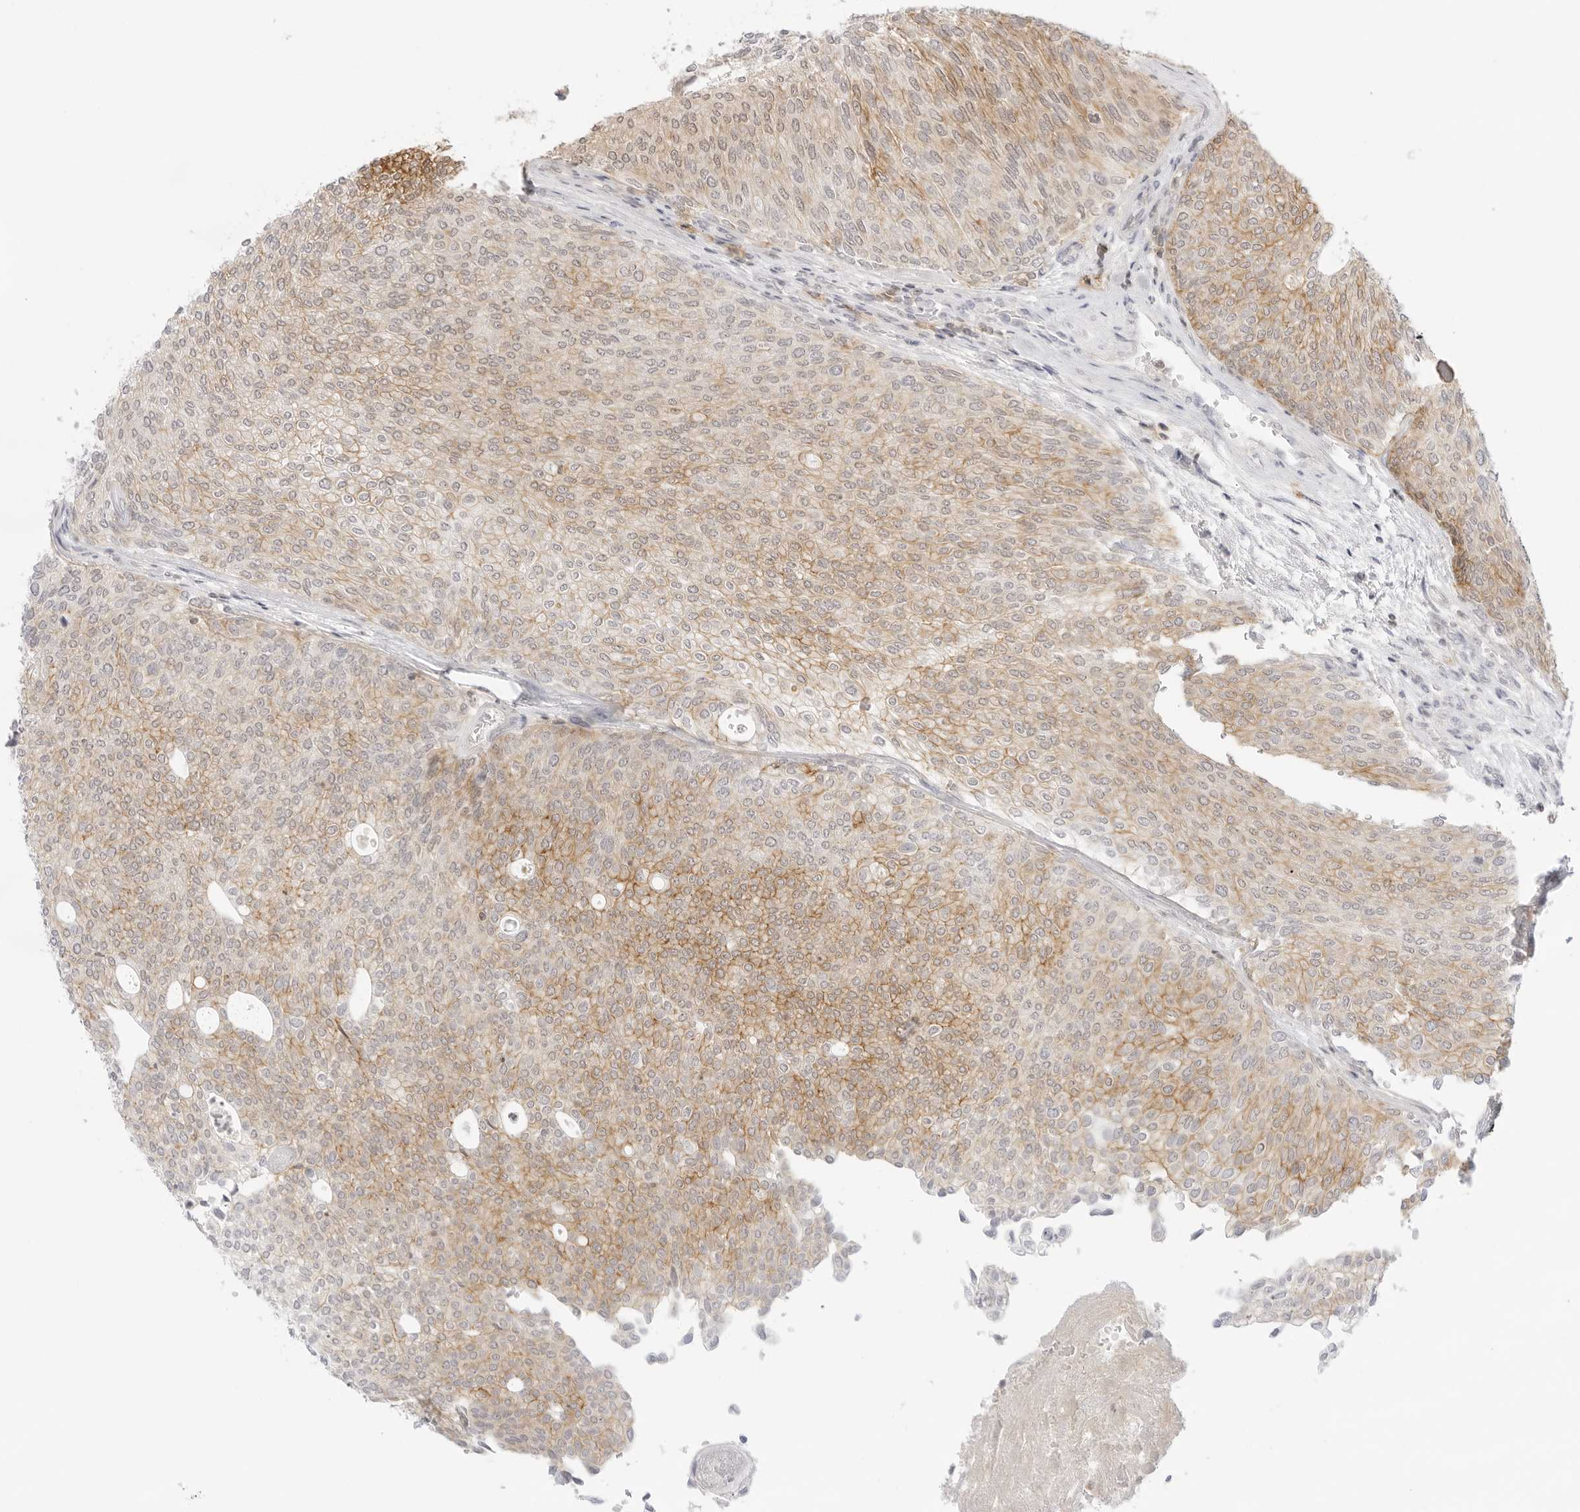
{"staining": {"intensity": "moderate", "quantity": ">75%", "location": "cytoplasmic/membranous"}, "tissue": "urothelial cancer", "cell_type": "Tumor cells", "image_type": "cancer", "snomed": [{"axis": "morphology", "description": "Urothelial carcinoma, Low grade"}, {"axis": "topography", "description": "Urinary bladder"}], "caption": "A brown stain shows moderate cytoplasmic/membranous staining of a protein in human urothelial carcinoma (low-grade) tumor cells.", "gene": "TNFRSF14", "patient": {"sex": "female", "age": 79}}